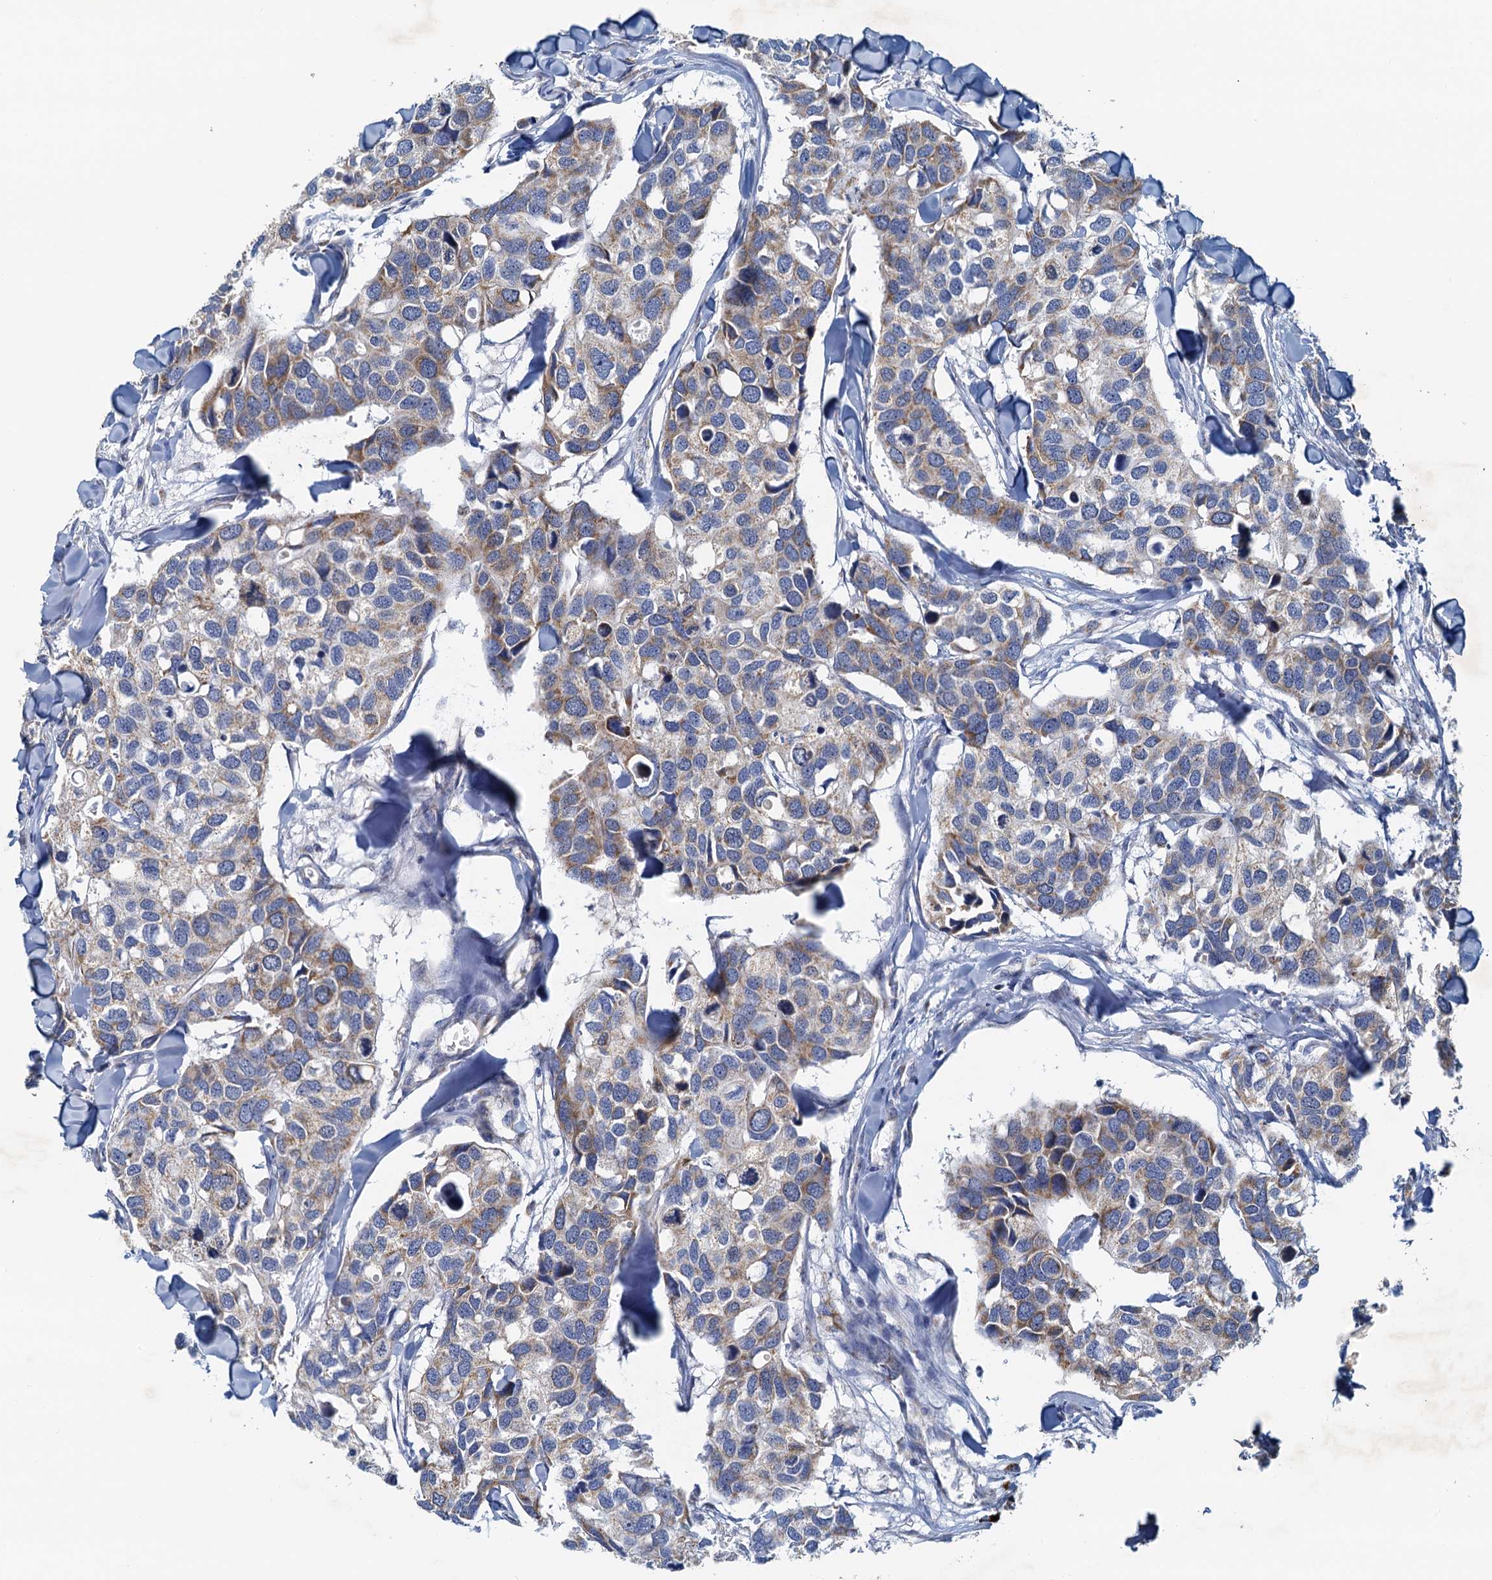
{"staining": {"intensity": "moderate", "quantity": "<25%", "location": "cytoplasmic/membranous"}, "tissue": "breast cancer", "cell_type": "Tumor cells", "image_type": "cancer", "snomed": [{"axis": "morphology", "description": "Duct carcinoma"}, {"axis": "topography", "description": "Breast"}], "caption": "Moderate cytoplasmic/membranous protein staining is seen in approximately <25% of tumor cells in breast cancer.", "gene": "POC1A", "patient": {"sex": "female", "age": 83}}